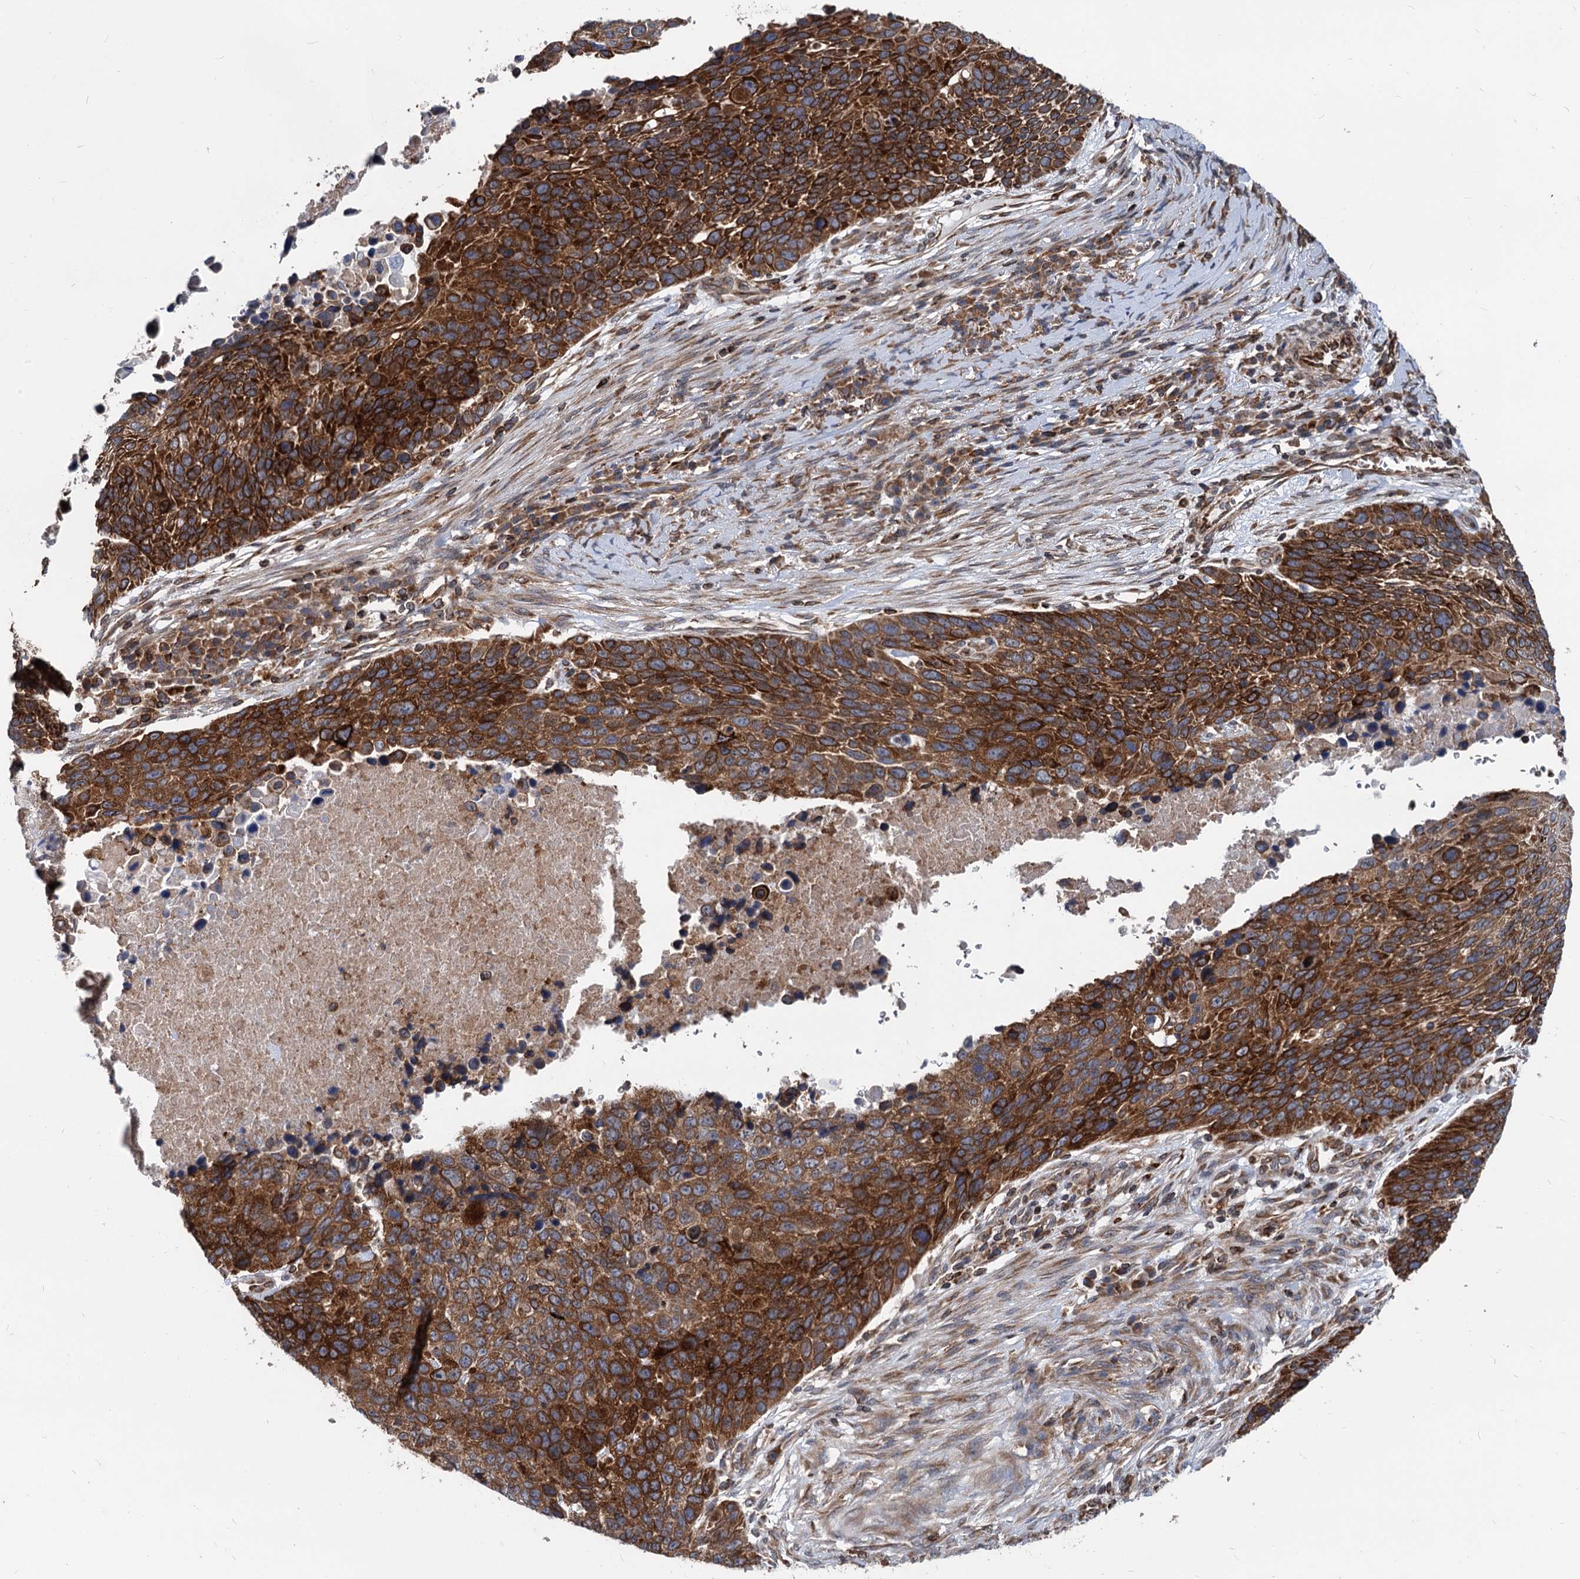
{"staining": {"intensity": "strong", "quantity": ">75%", "location": "cytoplasmic/membranous"}, "tissue": "lung cancer", "cell_type": "Tumor cells", "image_type": "cancer", "snomed": [{"axis": "morphology", "description": "Normal tissue, NOS"}, {"axis": "morphology", "description": "Squamous cell carcinoma, NOS"}, {"axis": "topography", "description": "Lymph node"}, {"axis": "topography", "description": "Lung"}], "caption": "Immunohistochemistry micrograph of human lung cancer stained for a protein (brown), which shows high levels of strong cytoplasmic/membranous staining in about >75% of tumor cells.", "gene": "STIM1", "patient": {"sex": "male", "age": 66}}